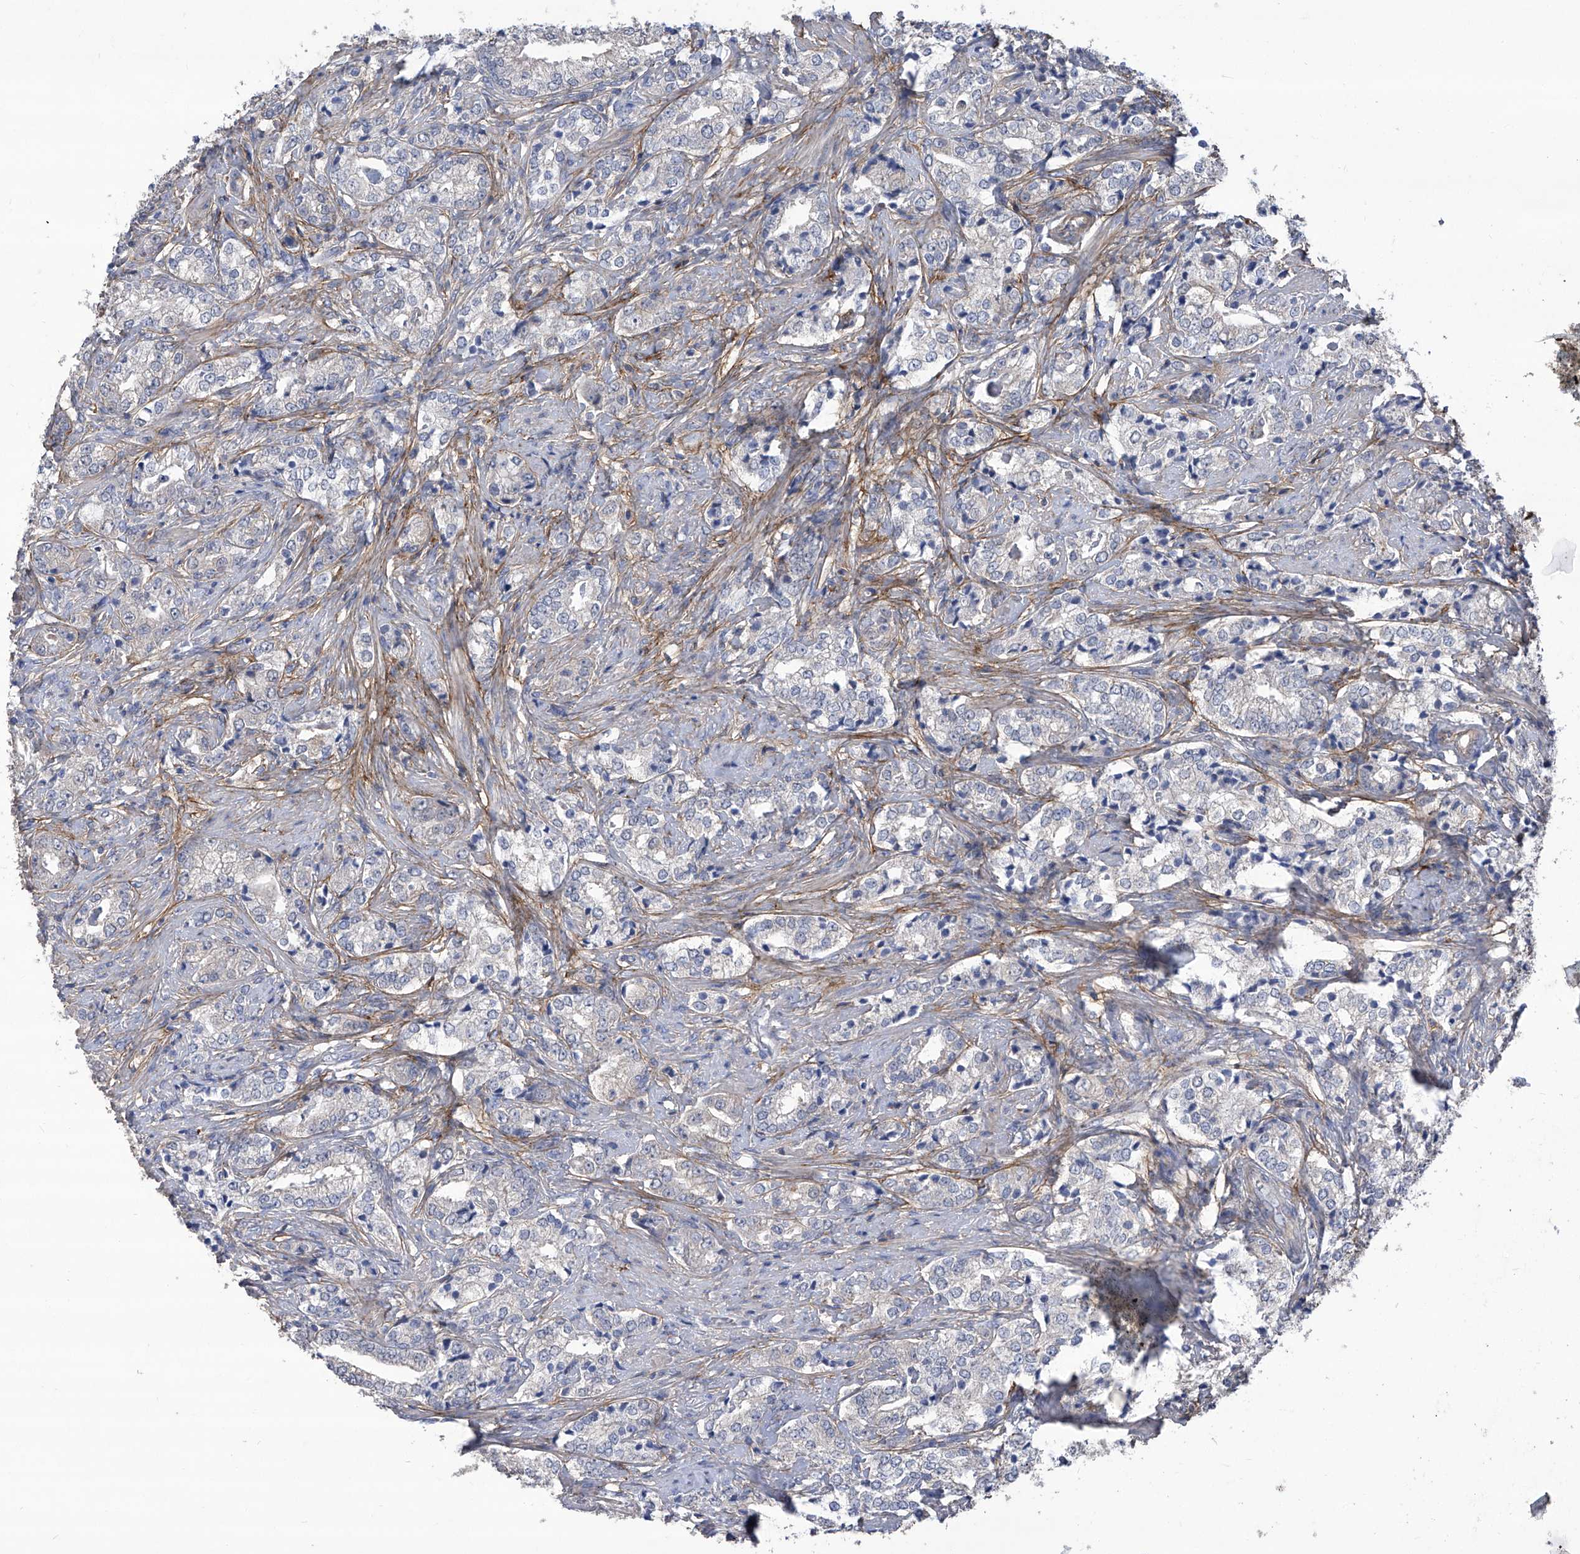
{"staining": {"intensity": "negative", "quantity": "none", "location": "none"}, "tissue": "prostate cancer", "cell_type": "Tumor cells", "image_type": "cancer", "snomed": [{"axis": "morphology", "description": "Adenocarcinoma, High grade"}, {"axis": "topography", "description": "Prostate"}], "caption": "DAB immunohistochemical staining of human prostate cancer (high-grade adenocarcinoma) shows no significant staining in tumor cells.", "gene": "TXNIP", "patient": {"sex": "male", "age": 69}}